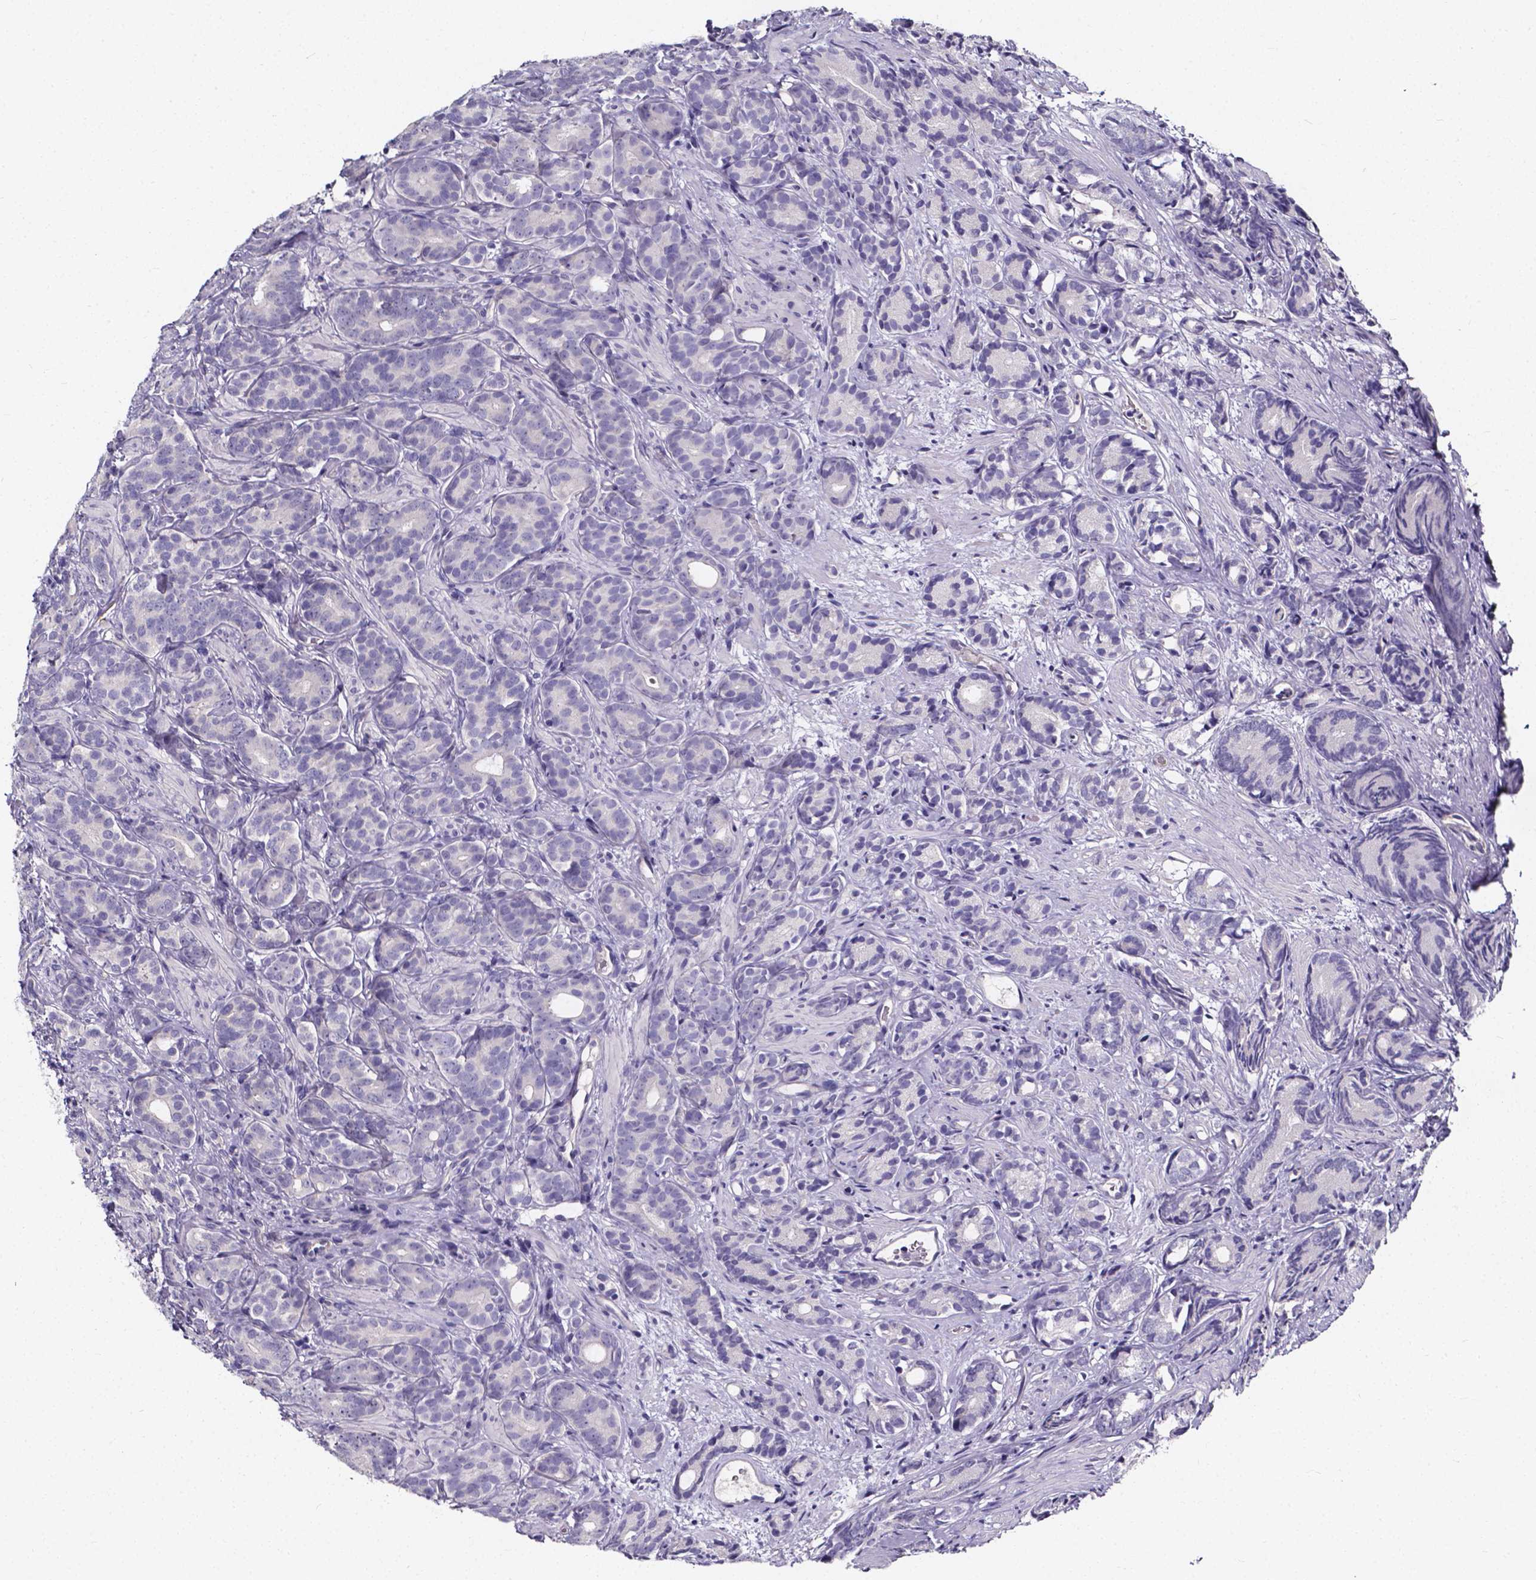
{"staining": {"intensity": "negative", "quantity": "none", "location": "none"}, "tissue": "prostate cancer", "cell_type": "Tumor cells", "image_type": "cancer", "snomed": [{"axis": "morphology", "description": "Adenocarcinoma, High grade"}, {"axis": "topography", "description": "Prostate"}], "caption": "Protein analysis of prostate cancer reveals no significant staining in tumor cells.", "gene": "CACNG8", "patient": {"sex": "male", "age": 84}}